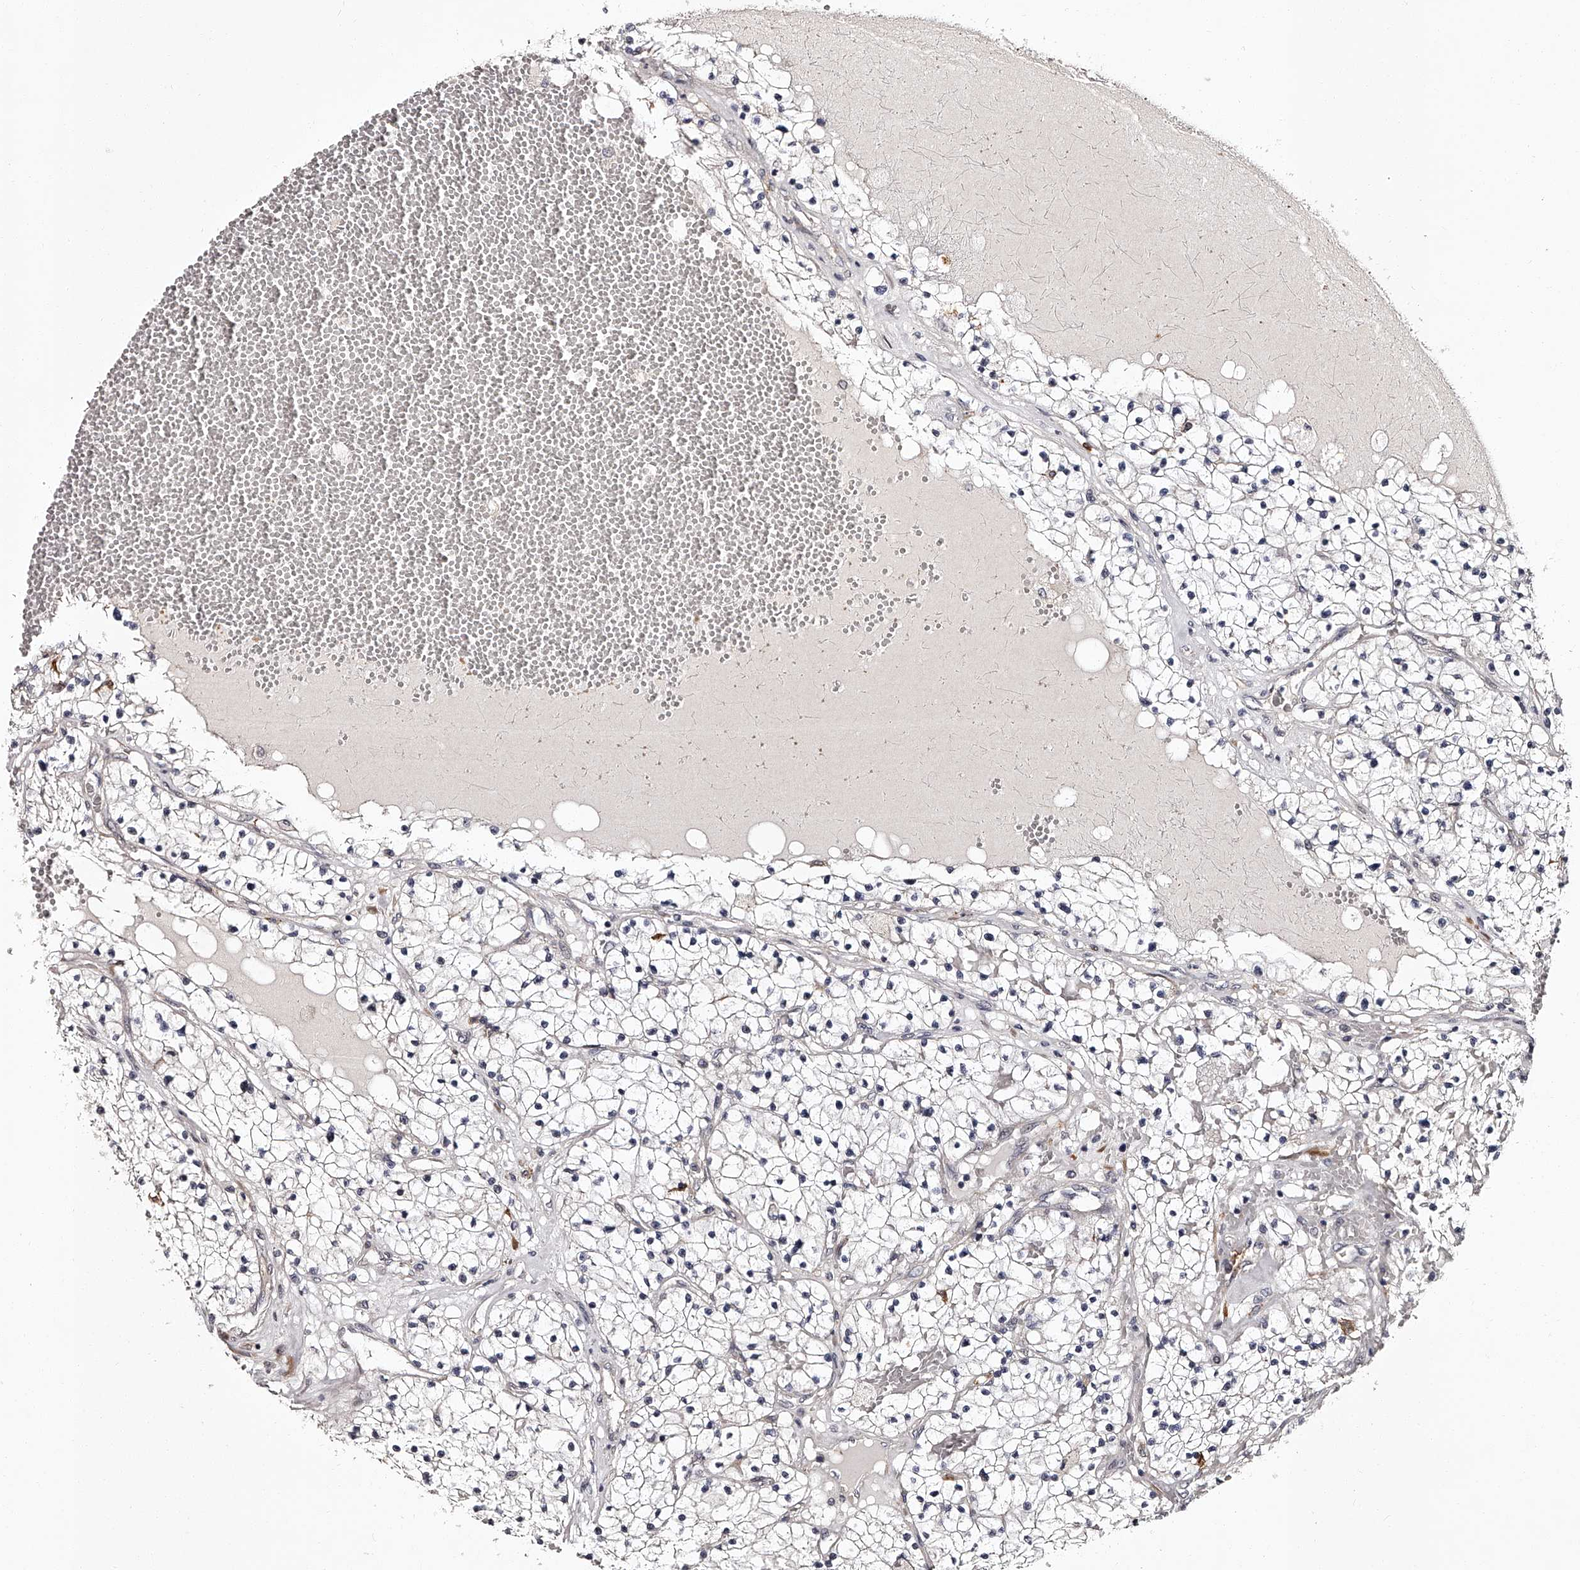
{"staining": {"intensity": "negative", "quantity": "none", "location": "none"}, "tissue": "renal cancer", "cell_type": "Tumor cells", "image_type": "cancer", "snomed": [{"axis": "morphology", "description": "Normal tissue, NOS"}, {"axis": "morphology", "description": "Adenocarcinoma, NOS"}, {"axis": "topography", "description": "Kidney"}], "caption": "There is no significant positivity in tumor cells of renal adenocarcinoma.", "gene": "RSC1A1", "patient": {"sex": "male", "age": 68}}